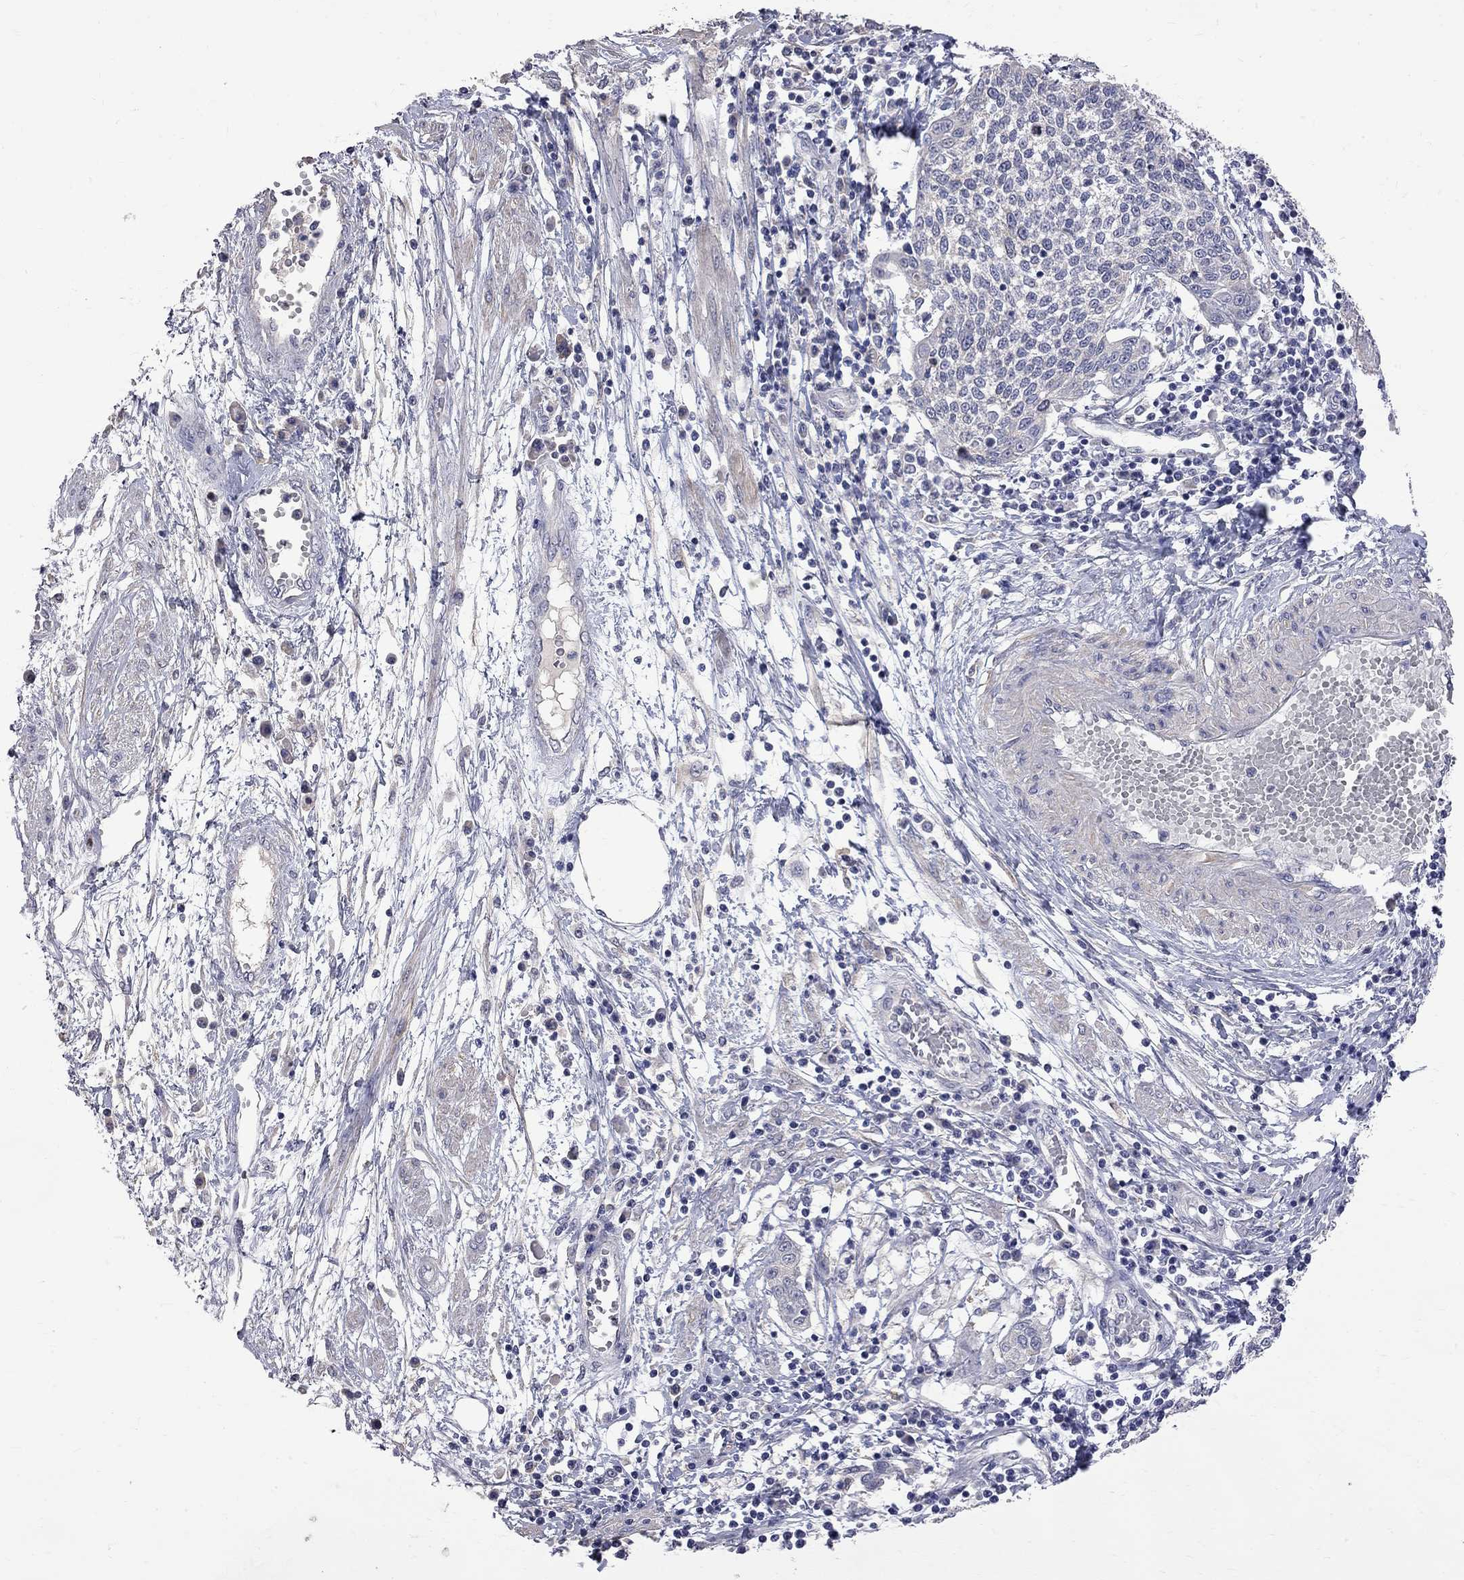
{"staining": {"intensity": "negative", "quantity": "none", "location": "none"}, "tissue": "cervical cancer", "cell_type": "Tumor cells", "image_type": "cancer", "snomed": [{"axis": "morphology", "description": "Squamous cell carcinoma, NOS"}, {"axis": "topography", "description": "Cervix"}], "caption": "IHC micrograph of neoplastic tissue: cervical cancer (squamous cell carcinoma) stained with DAB (3,3'-diaminobenzidine) demonstrates no significant protein positivity in tumor cells.", "gene": "CKAP2", "patient": {"sex": "female", "age": 34}}